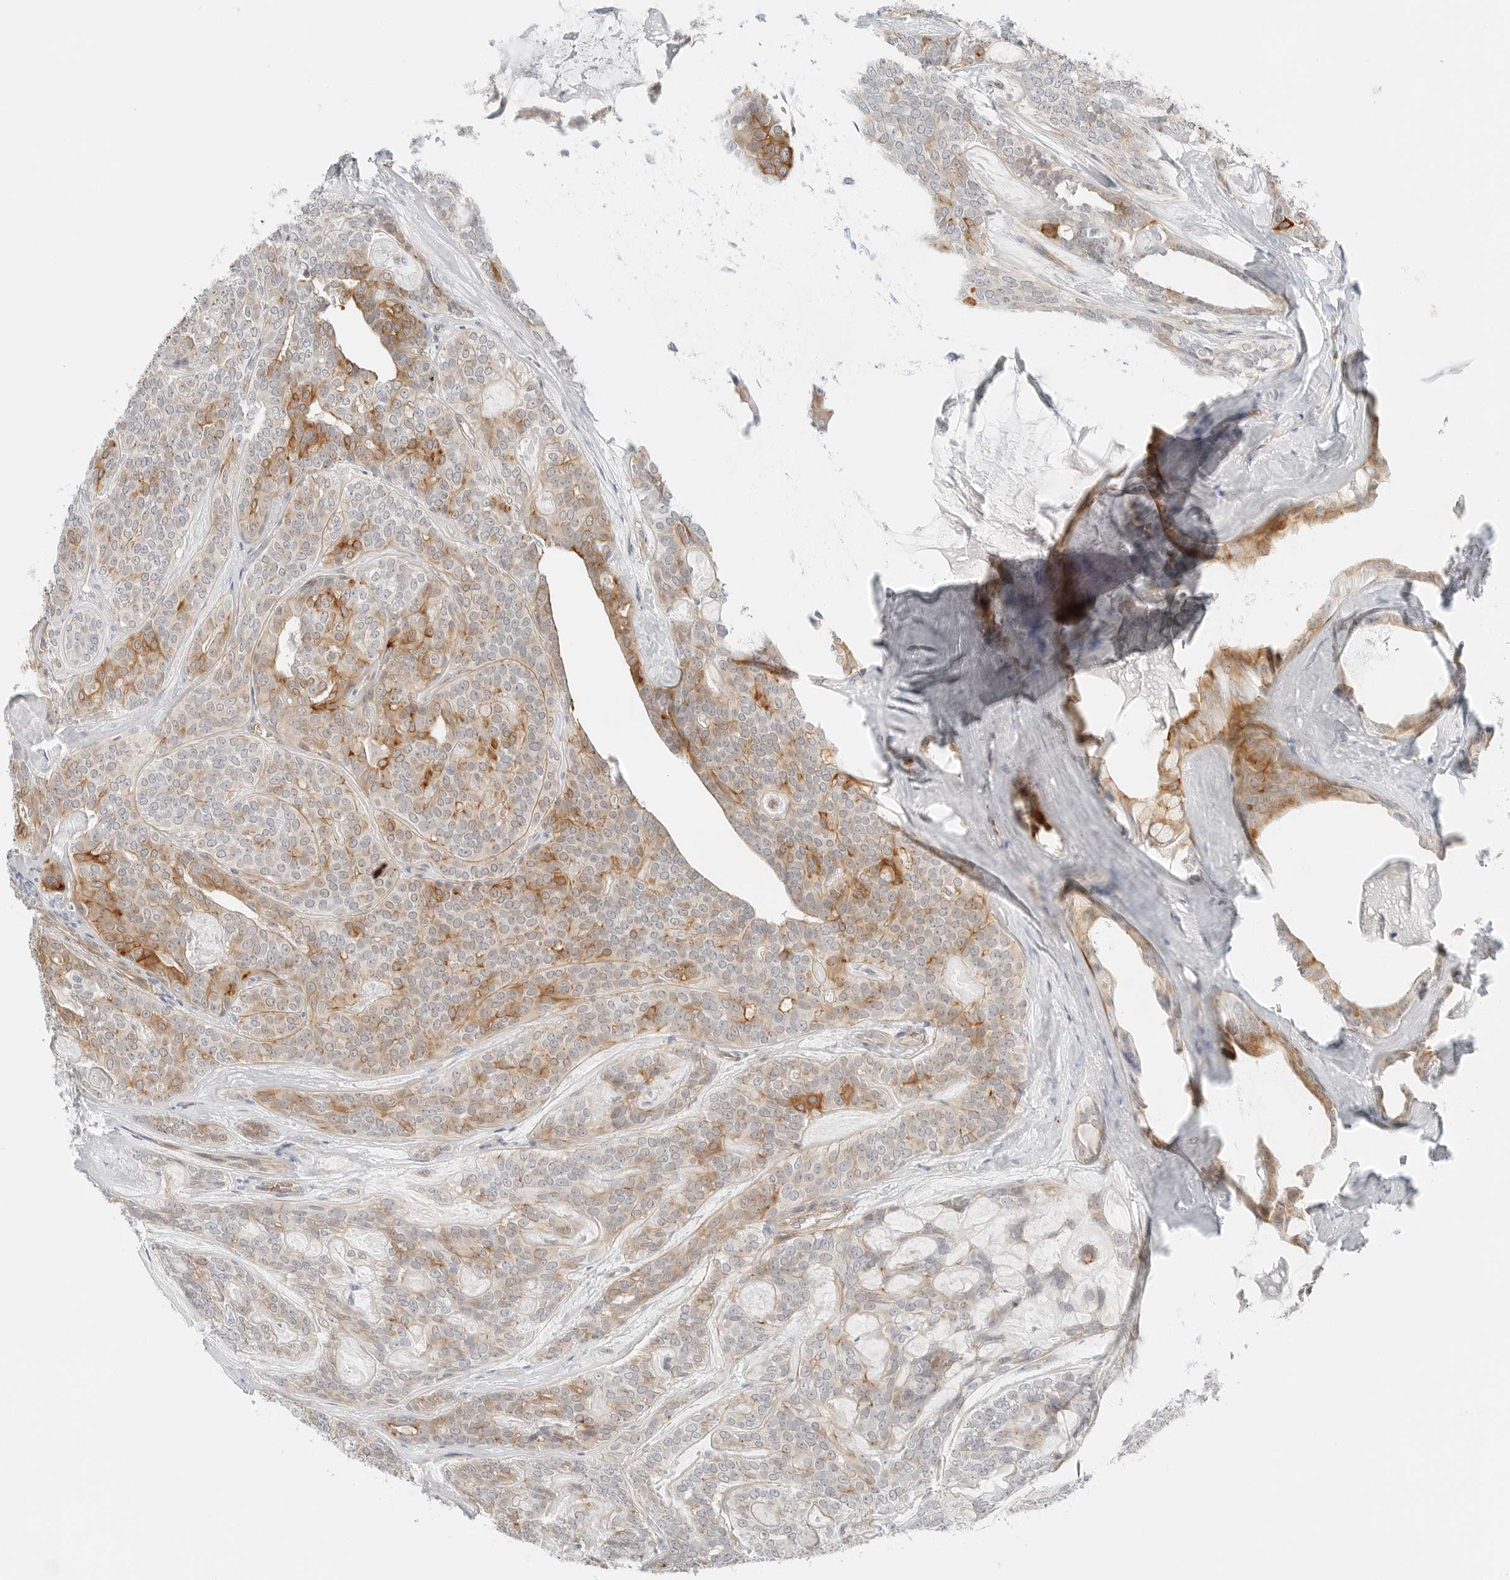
{"staining": {"intensity": "moderate", "quantity": "<25%", "location": "cytoplasmic/membranous"}, "tissue": "head and neck cancer", "cell_type": "Tumor cells", "image_type": "cancer", "snomed": [{"axis": "morphology", "description": "Adenocarcinoma, NOS"}, {"axis": "topography", "description": "Head-Neck"}], "caption": "Tumor cells display moderate cytoplasmic/membranous expression in approximately <25% of cells in head and neck cancer. The protein is shown in brown color, while the nuclei are stained blue.", "gene": "IQCC", "patient": {"sex": "male", "age": 66}}